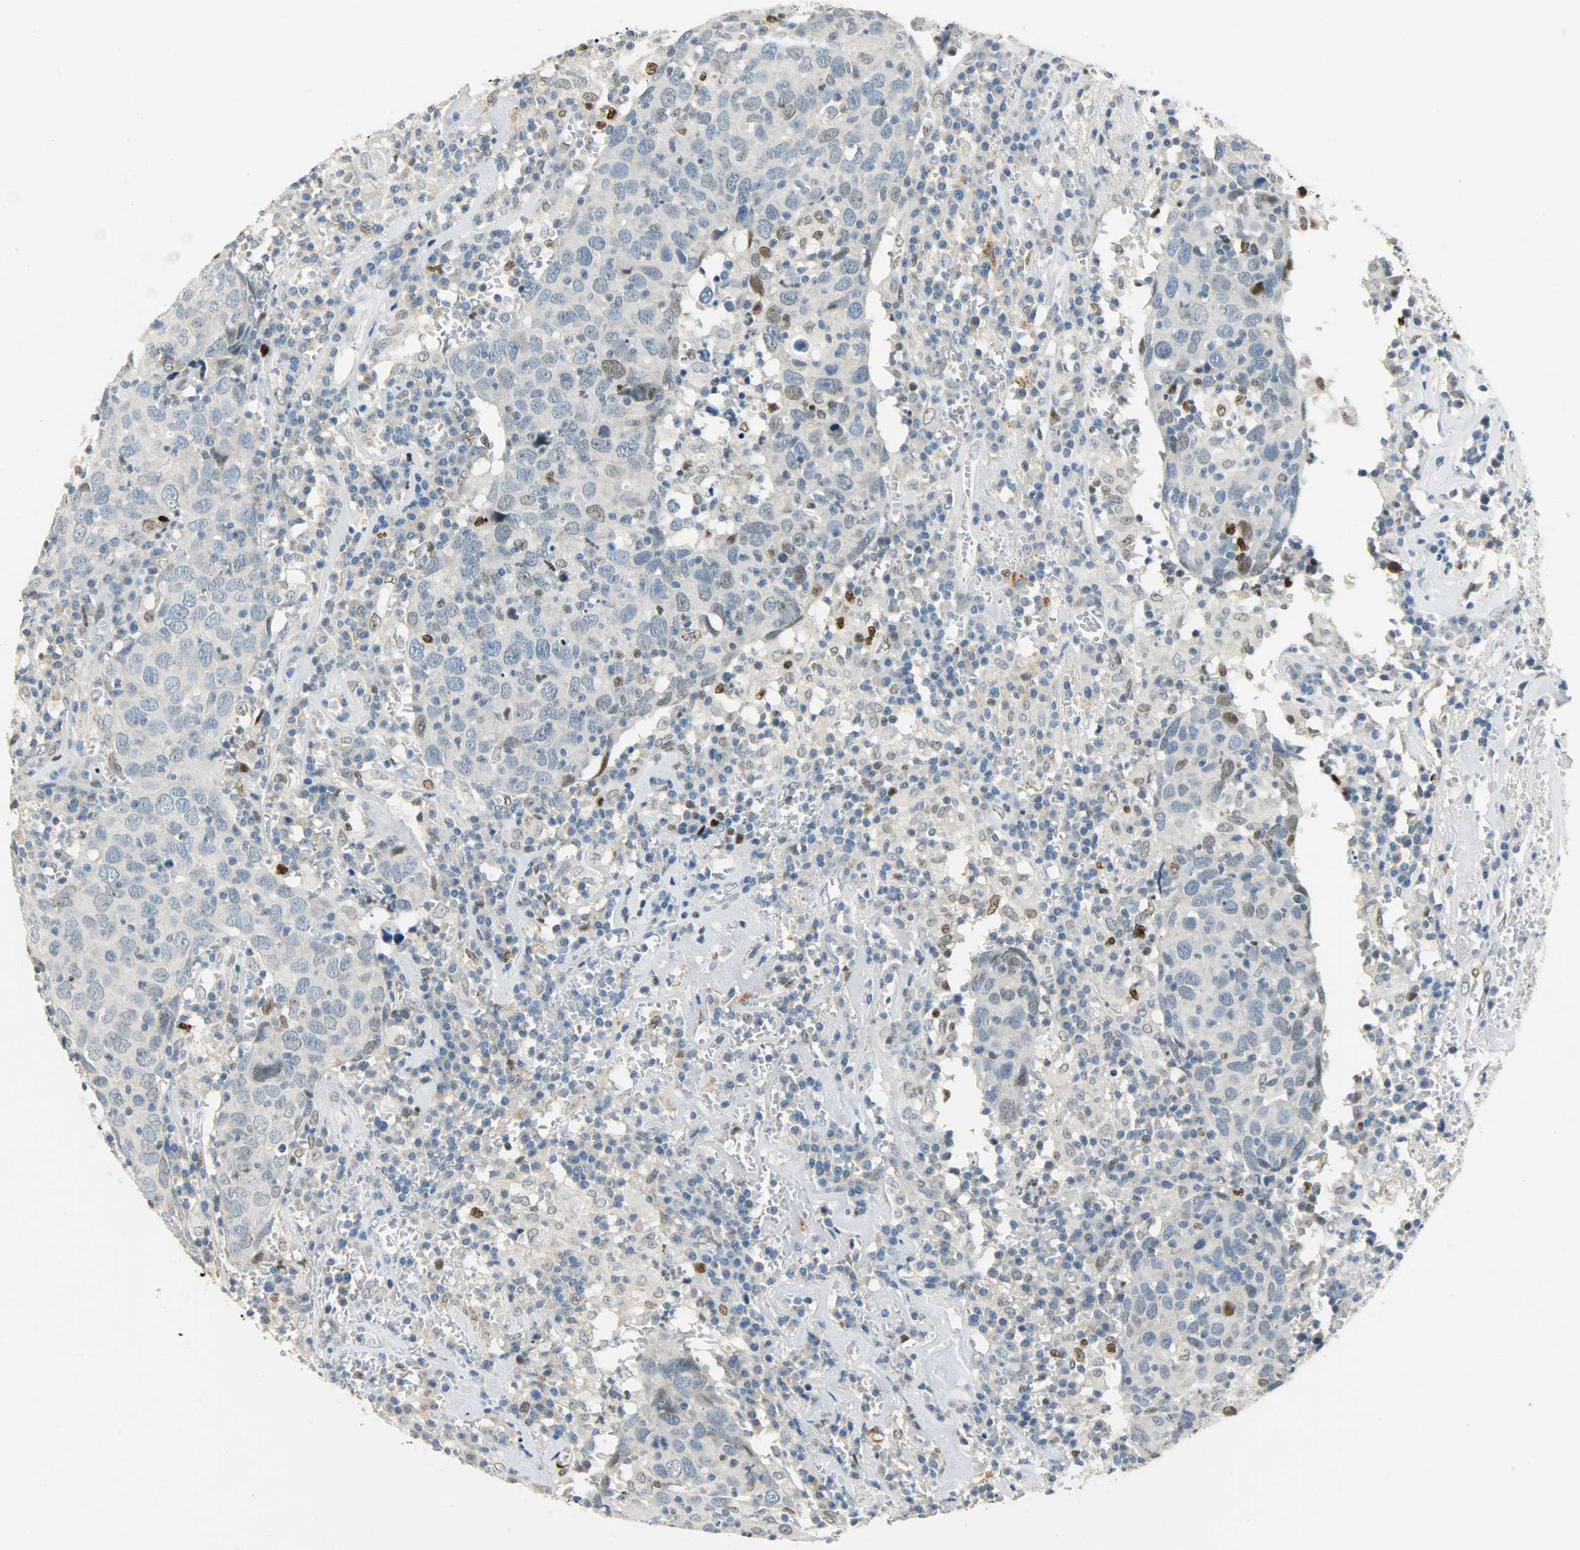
{"staining": {"intensity": "negative", "quantity": "none", "location": "none"}, "tissue": "head and neck cancer", "cell_type": "Tumor cells", "image_type": "cancer", "snomed": [{"axis": "morphology", "description": "Adenocarcinoma, NOS"}, {"axis": "topography", "description": "Salivary gland"}, {"axis": "topography", "description": "Head-Neck"}], "caption": "Image shows no significant protein staining in tumor cells of head and neck adenocarcinoma.", "gene": "JUNB", "patient": {"sex": "female", "age": 65}}